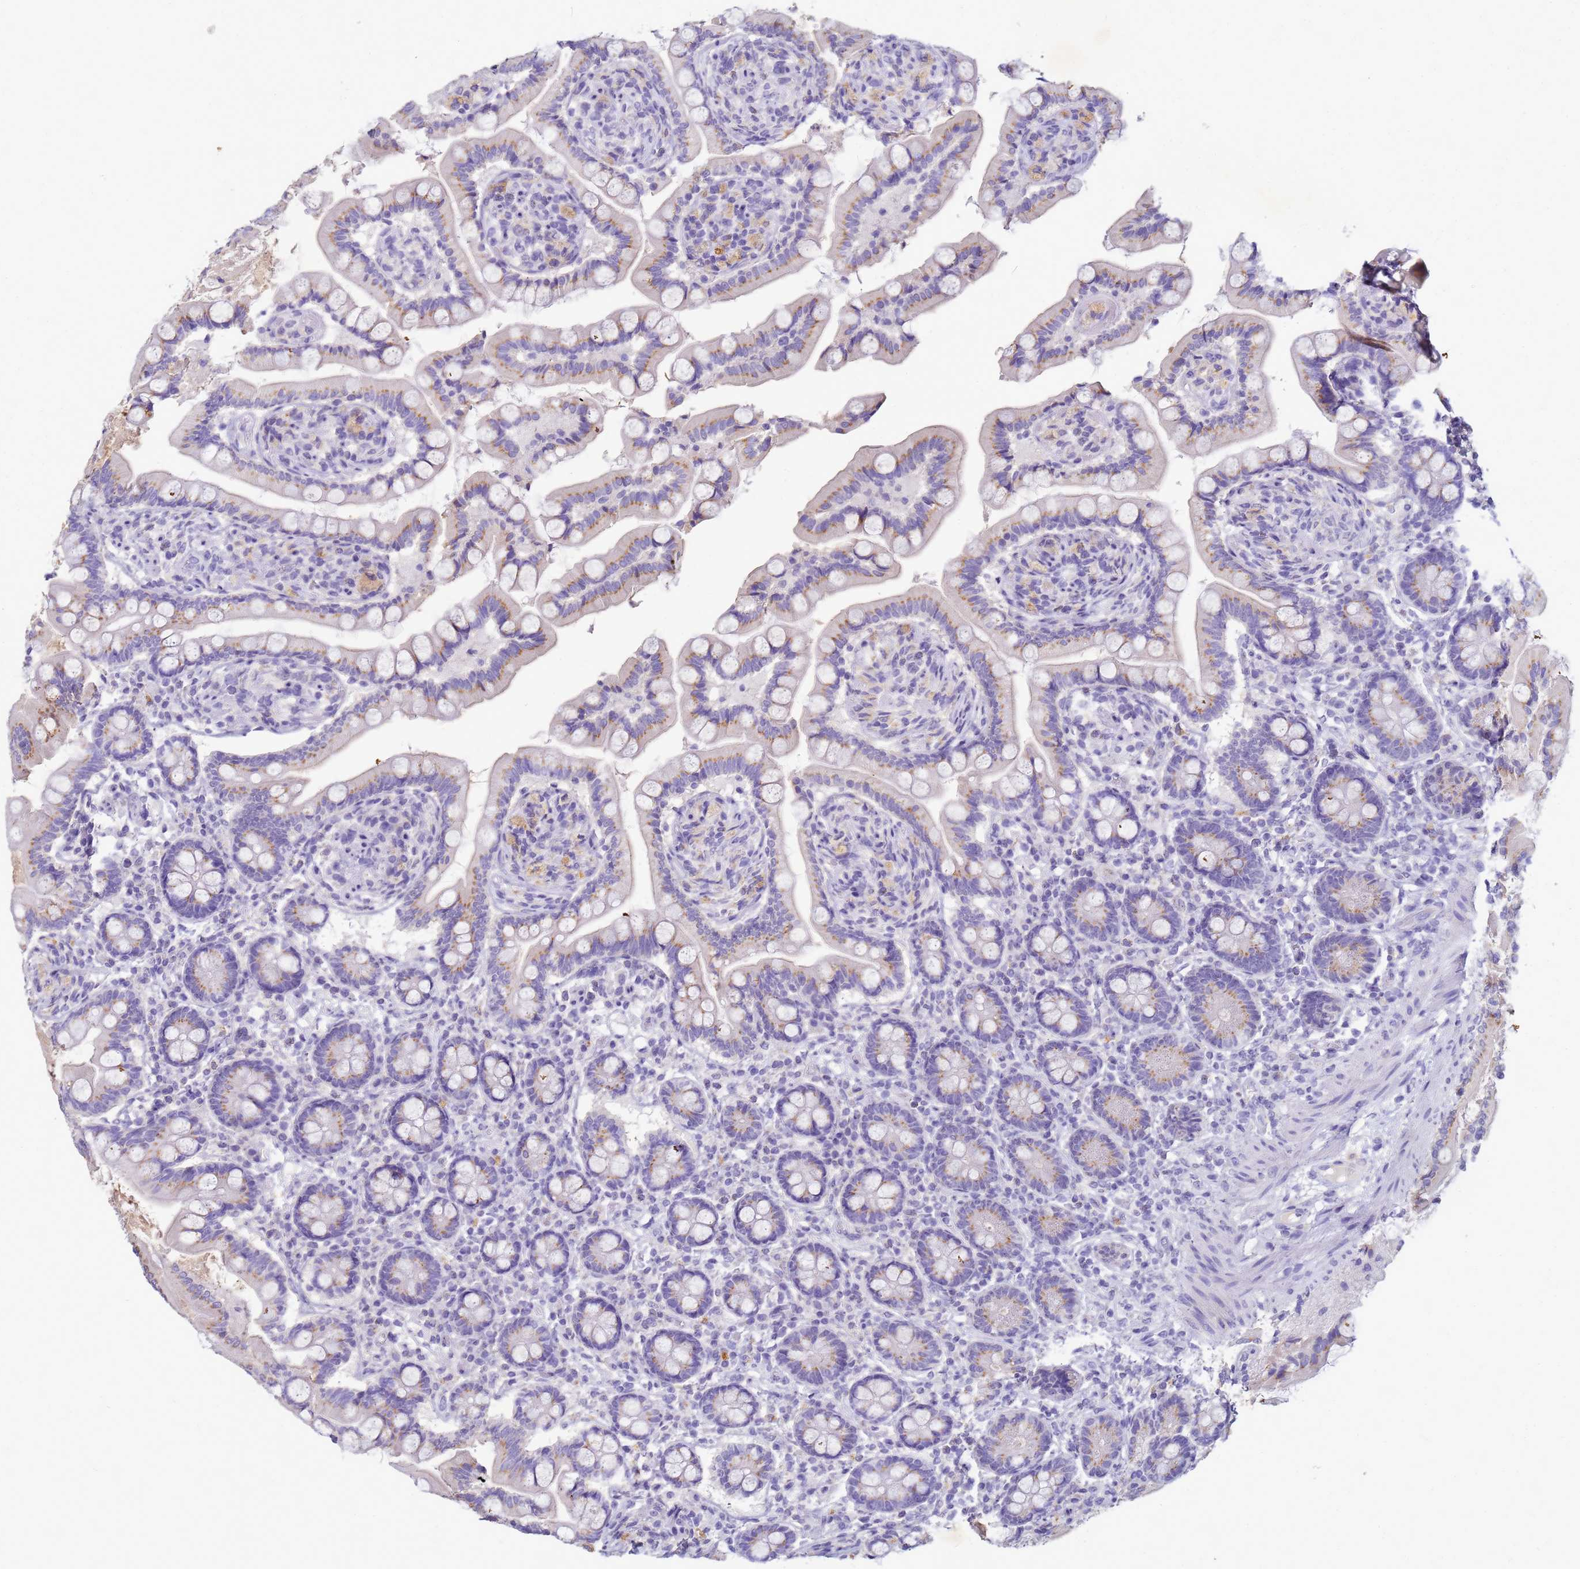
{"staining": {"intensity": "strong", "quantity": "25%-75%", "location": "cytoplasmic/membranous"}, "tissue": "small intestine", "cell_type": "Glandular cells", "image_type": "normal", "snomed": [{"axis": "morphology", "description": "Normal tissue, NOS"}, {"axis": "topography", "description": "Small intestine"}], "caption": "A micrograph of small intestine stained for a protein reveals strong cytoplasmic/membranous brown staining in glandular cells. The protein is stained brown, and the nuclei are stained in blue (DAB (3,3'-diaminobenzidine) IHC with brightfield microscopy, high magnification).", "gene": "B3GNT8", "patient": {"sex": "female", "age": 64}}